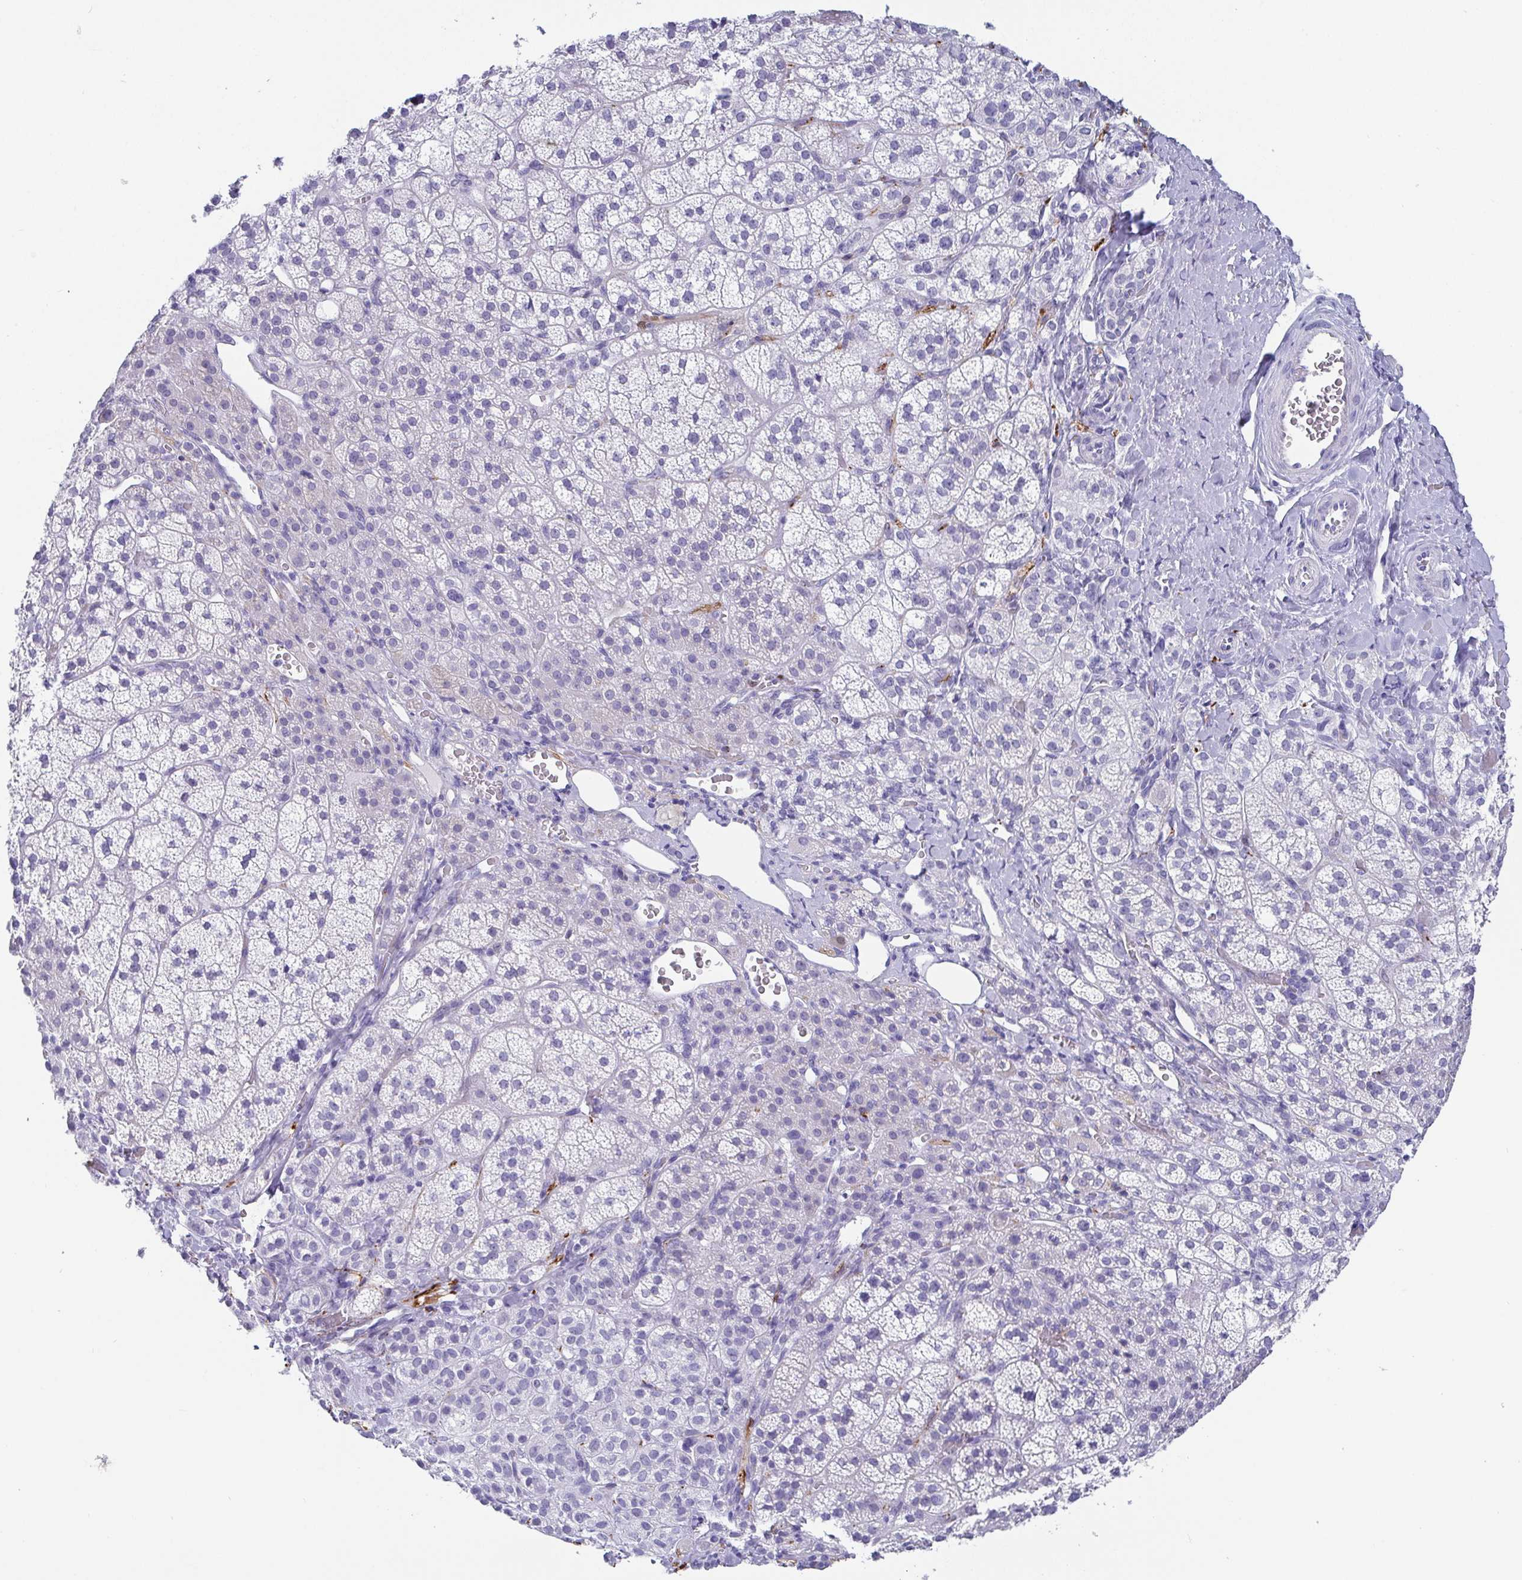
{"staining": {"intensity": "negative", "quantity": "none", "location": "none"}, "tissue": "adrenal gland", "cell_type": "Glandular cells", "image_type": "normal", "snomed": [{"axis": "morphology", "description": "Normal tissue, NOS"}, {"axis": "topography", "description": "Adrenal gland"}], "caption": "Human adrenal gland stained for a protein using immunohistochemistry (IHC) demonstrates no staining in glandular cells.", "gene": "SCGN", "patient": {"sex": "female", "age": 60}}